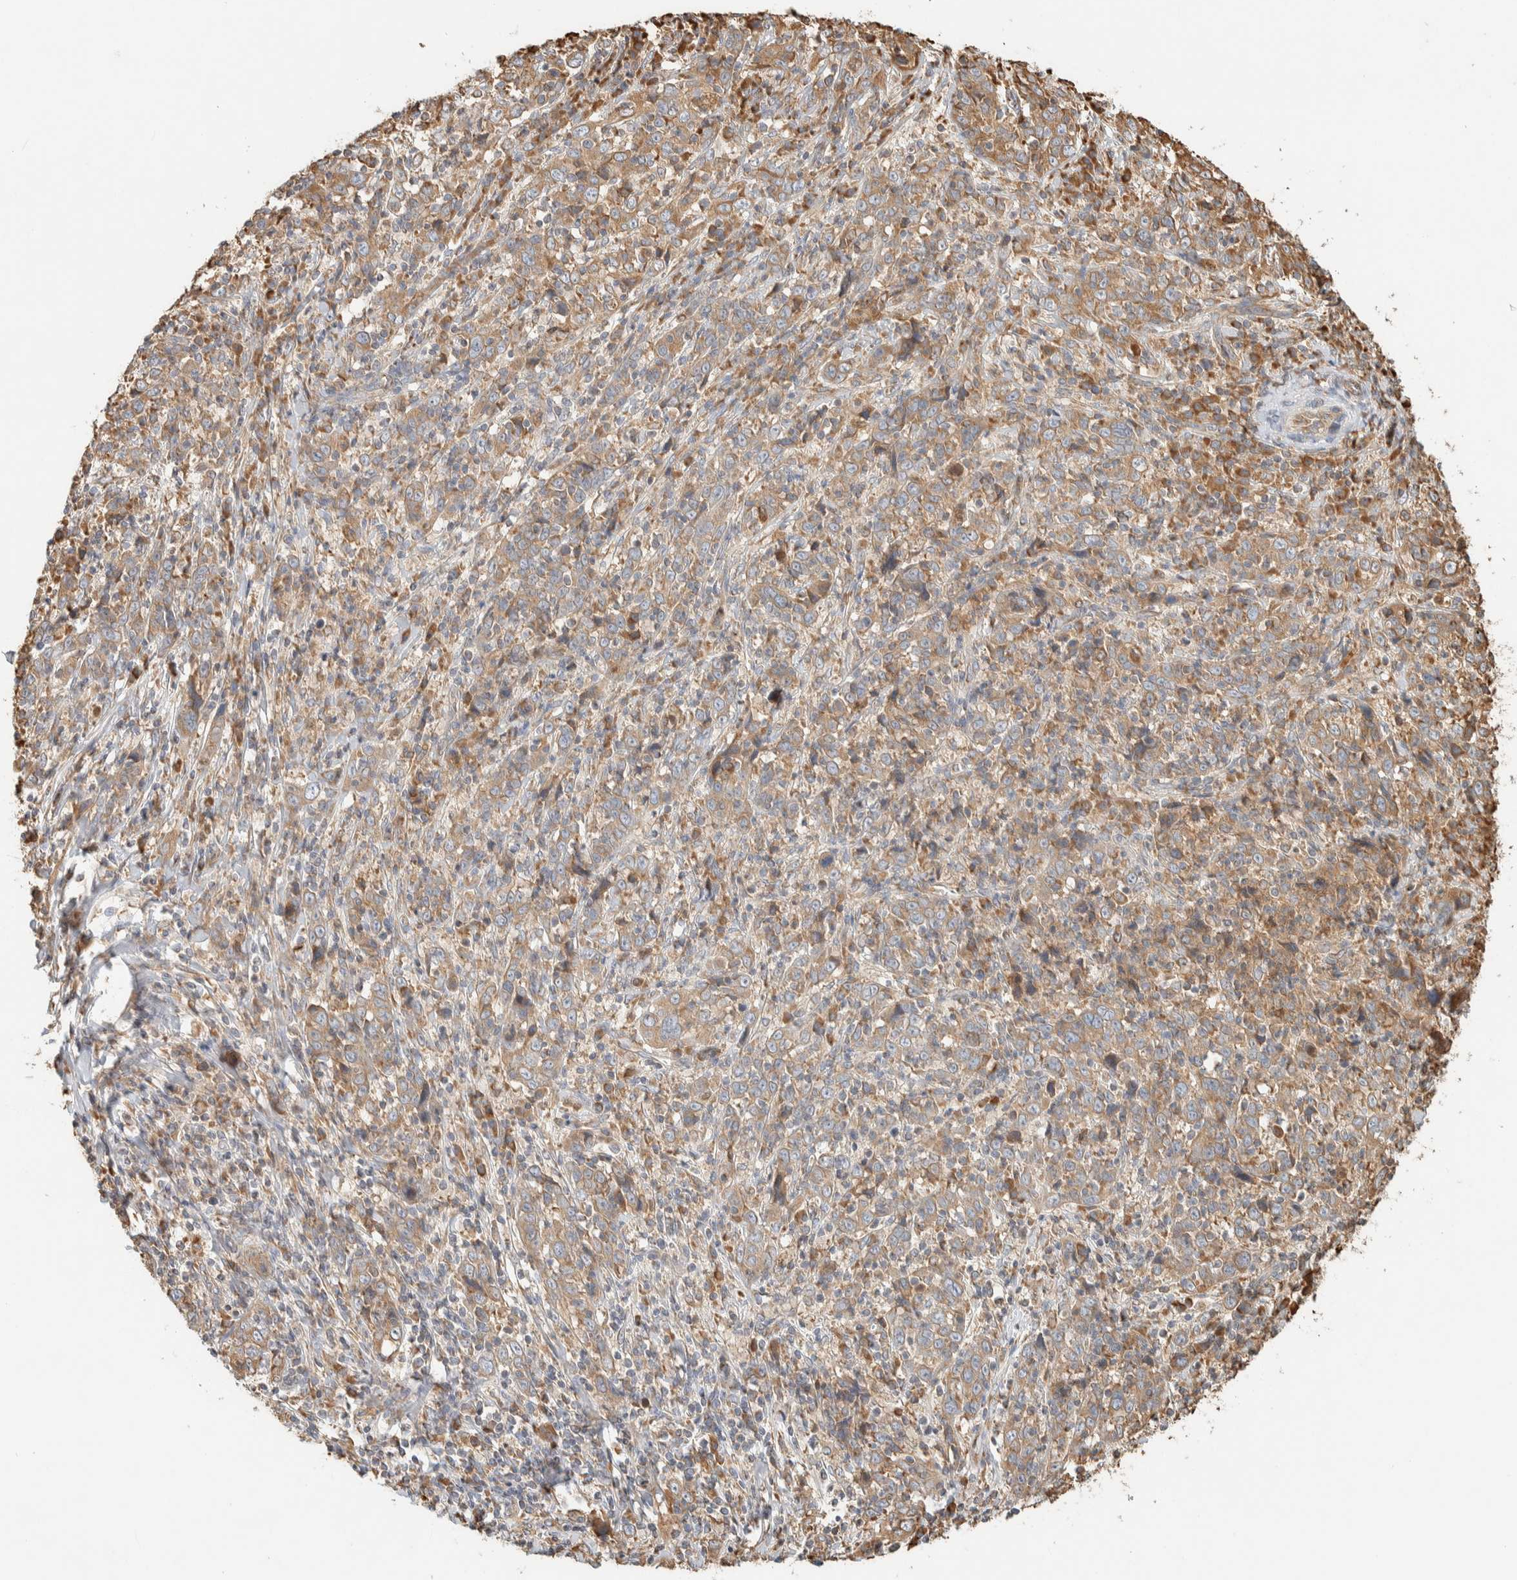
{"staining": {"intensity": "moderate", "quantity": ">75%", "location": "cytoplasmic/membranous"}, "tissue": "cervical cancer", "cell_type": "Tumor cells", "image_type": "cancer", "snomed": [{"axis": "morphology", "description": "Squamous cell carcinoma, NOS"}, {"axis": "topography", "description": "Cervix"}], "caption": "This is a photomicrograph of immunohistochemistry staining of cervical cancer (squamous cell carcinoma), which shows moderate expression in the cytoplasmic/membranous of tumor cells.", "gene": "RAB11FIP1", "patient": {"sex": "female", "age": 46}}